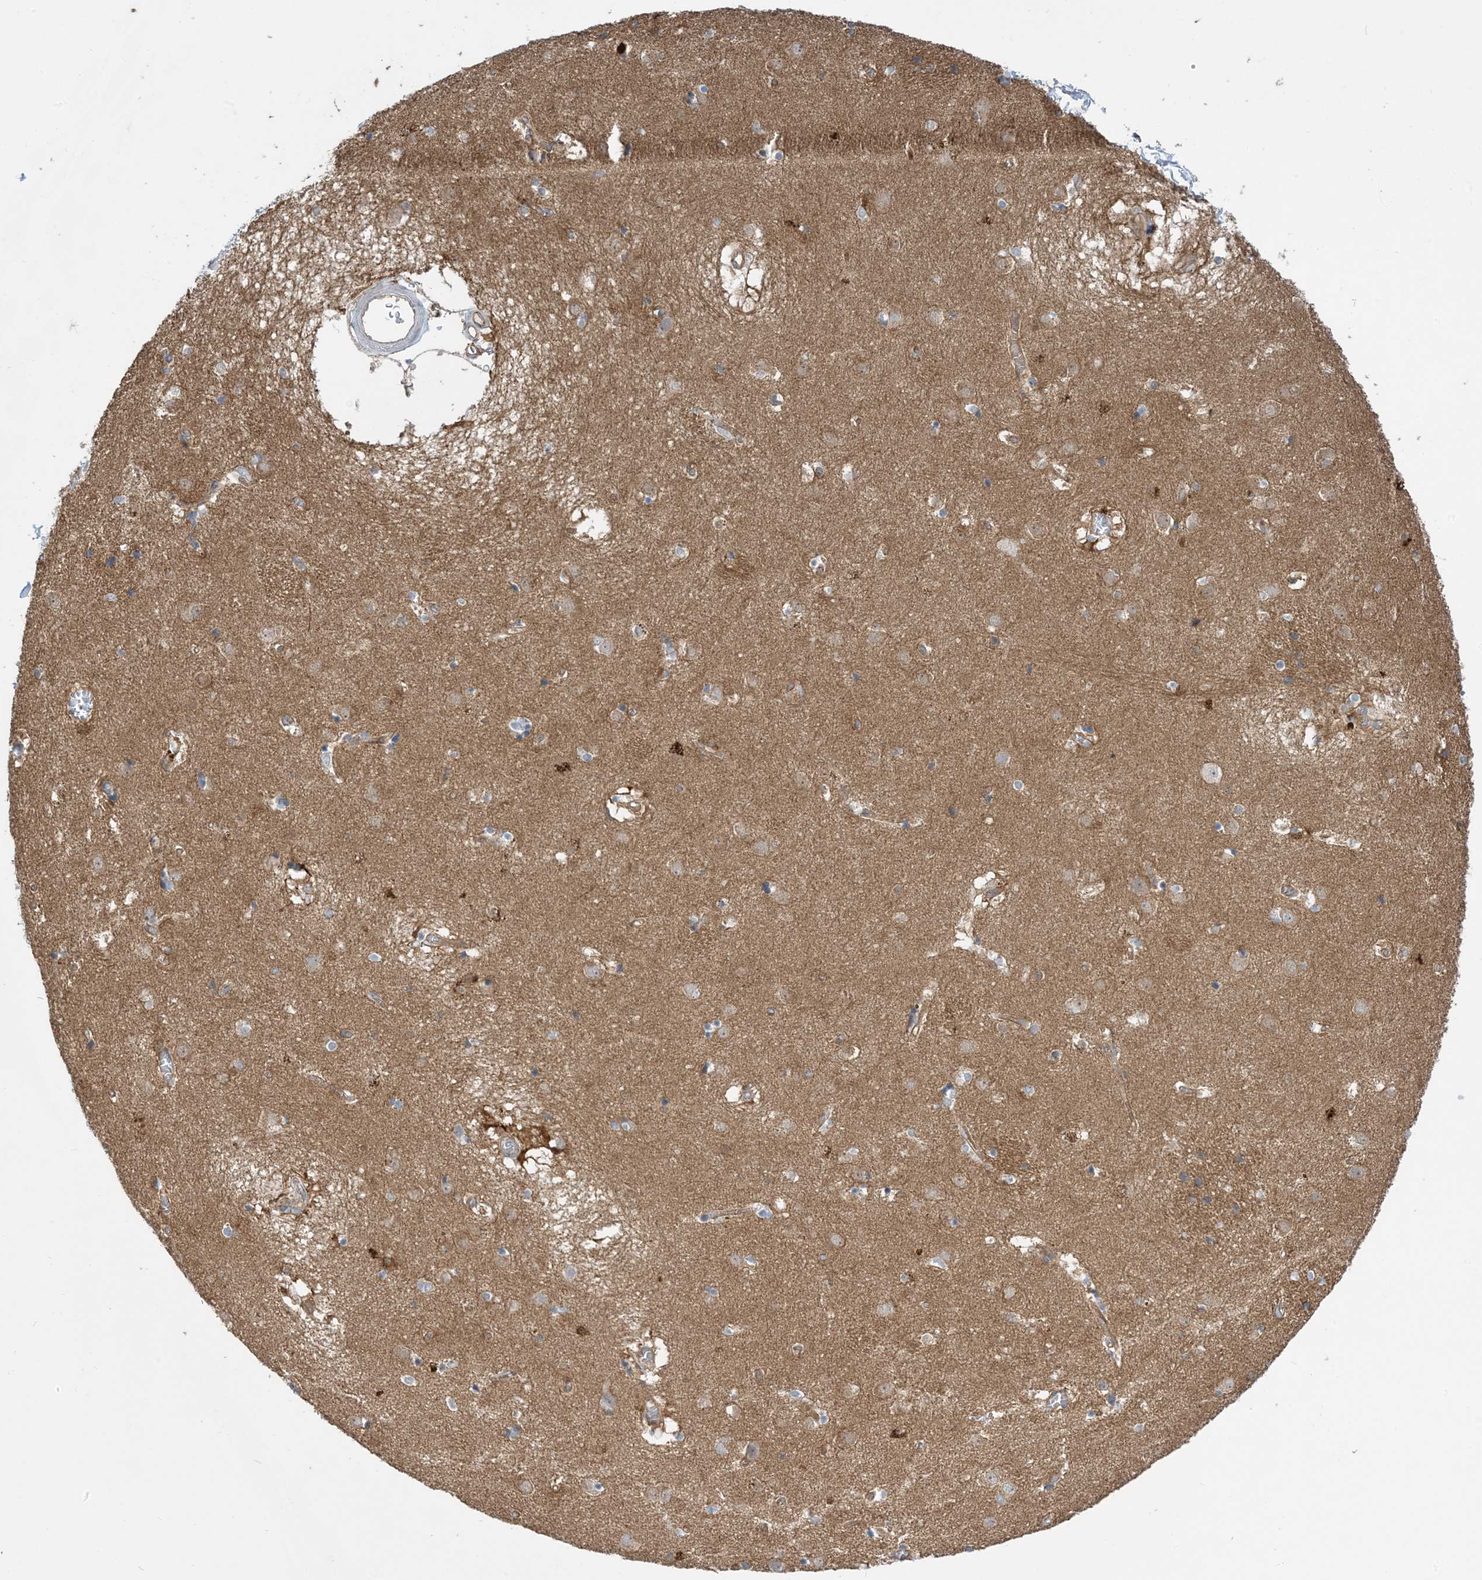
{"staining": {"intensity": "weak", "quantity": "<25%", "location": "cytoplasmic/membranous"}, "tissue": "caudate", "cell_type": "Glial cells", "image_type": "normal", "snomed": [{"axis": "morphology", "description": "Normal tissue, NOS"}, {"axis": "topography", "description": "Lateral ventricle wall"}], "caption": "IHC image of unremarkable caudate: caudate stained with DAB (3,3'-diaminobenzidine) demonstrates no significant protein positivity in glial cells. The staining was performed using DAB to visualize the protein expression in brown, while the nuclei were stained in blue with hematoxylin (Magnification: 20x).", "gene": "AOC1", "patient": {"sex": "male", "age": 70}}